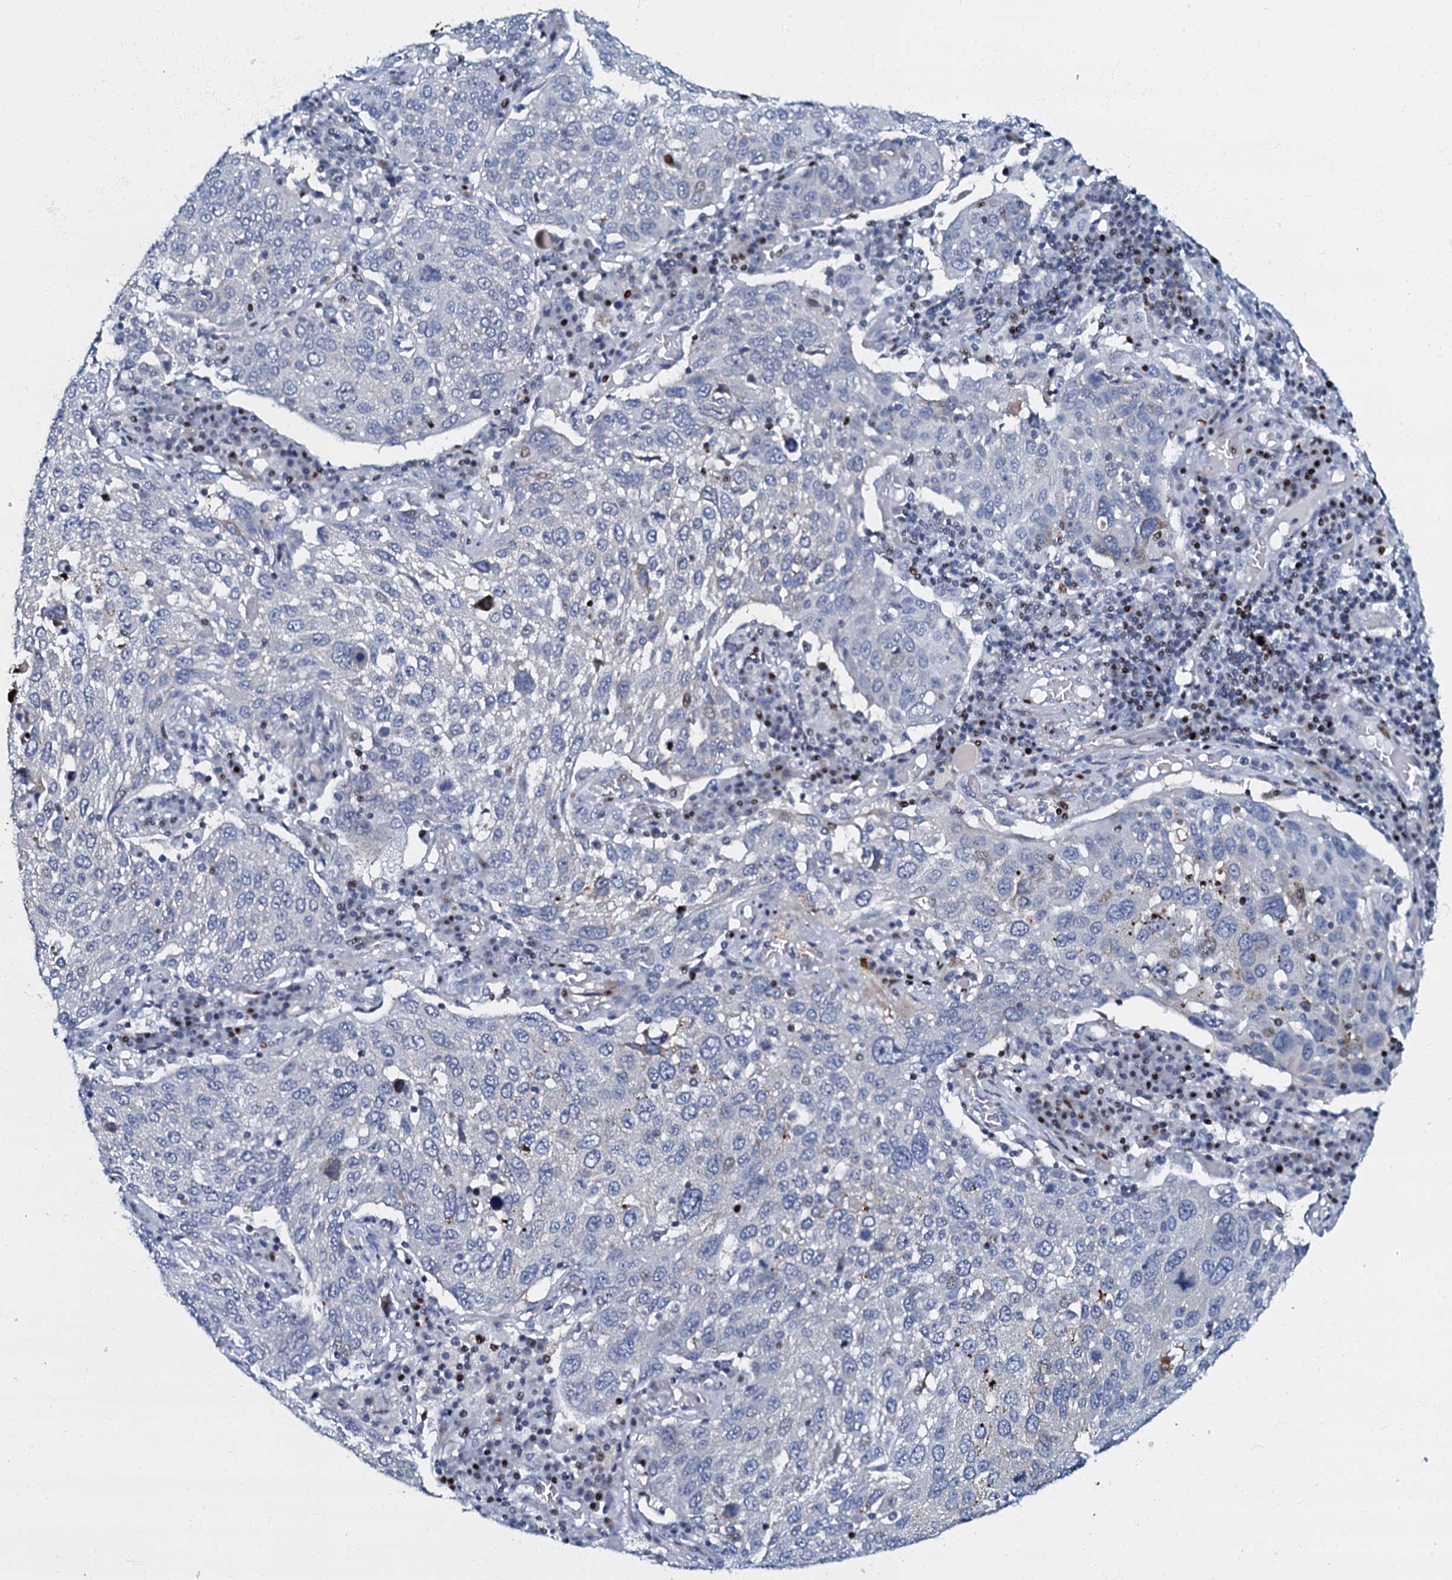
{"staining": {"intensity": "negative", "quantity": "none", "location": "none"}, "tissue": "lung cancer", "cell_type": "Tumor cells", "image_type": "cancer", "snomed": [{"axis": "morphology", "description": "Squamous cell carcinoma, NOS"}, {"axis": "topography", "description": "Lung"}], "caption": "A high-resolution histopathology image shows immunohistochemistry staining of squamous cell carcinoma (lung), which shows no significant positivity in tumor cells.", "gene": "MFSD5", "patient": {"sex": "male", "age": 65}}